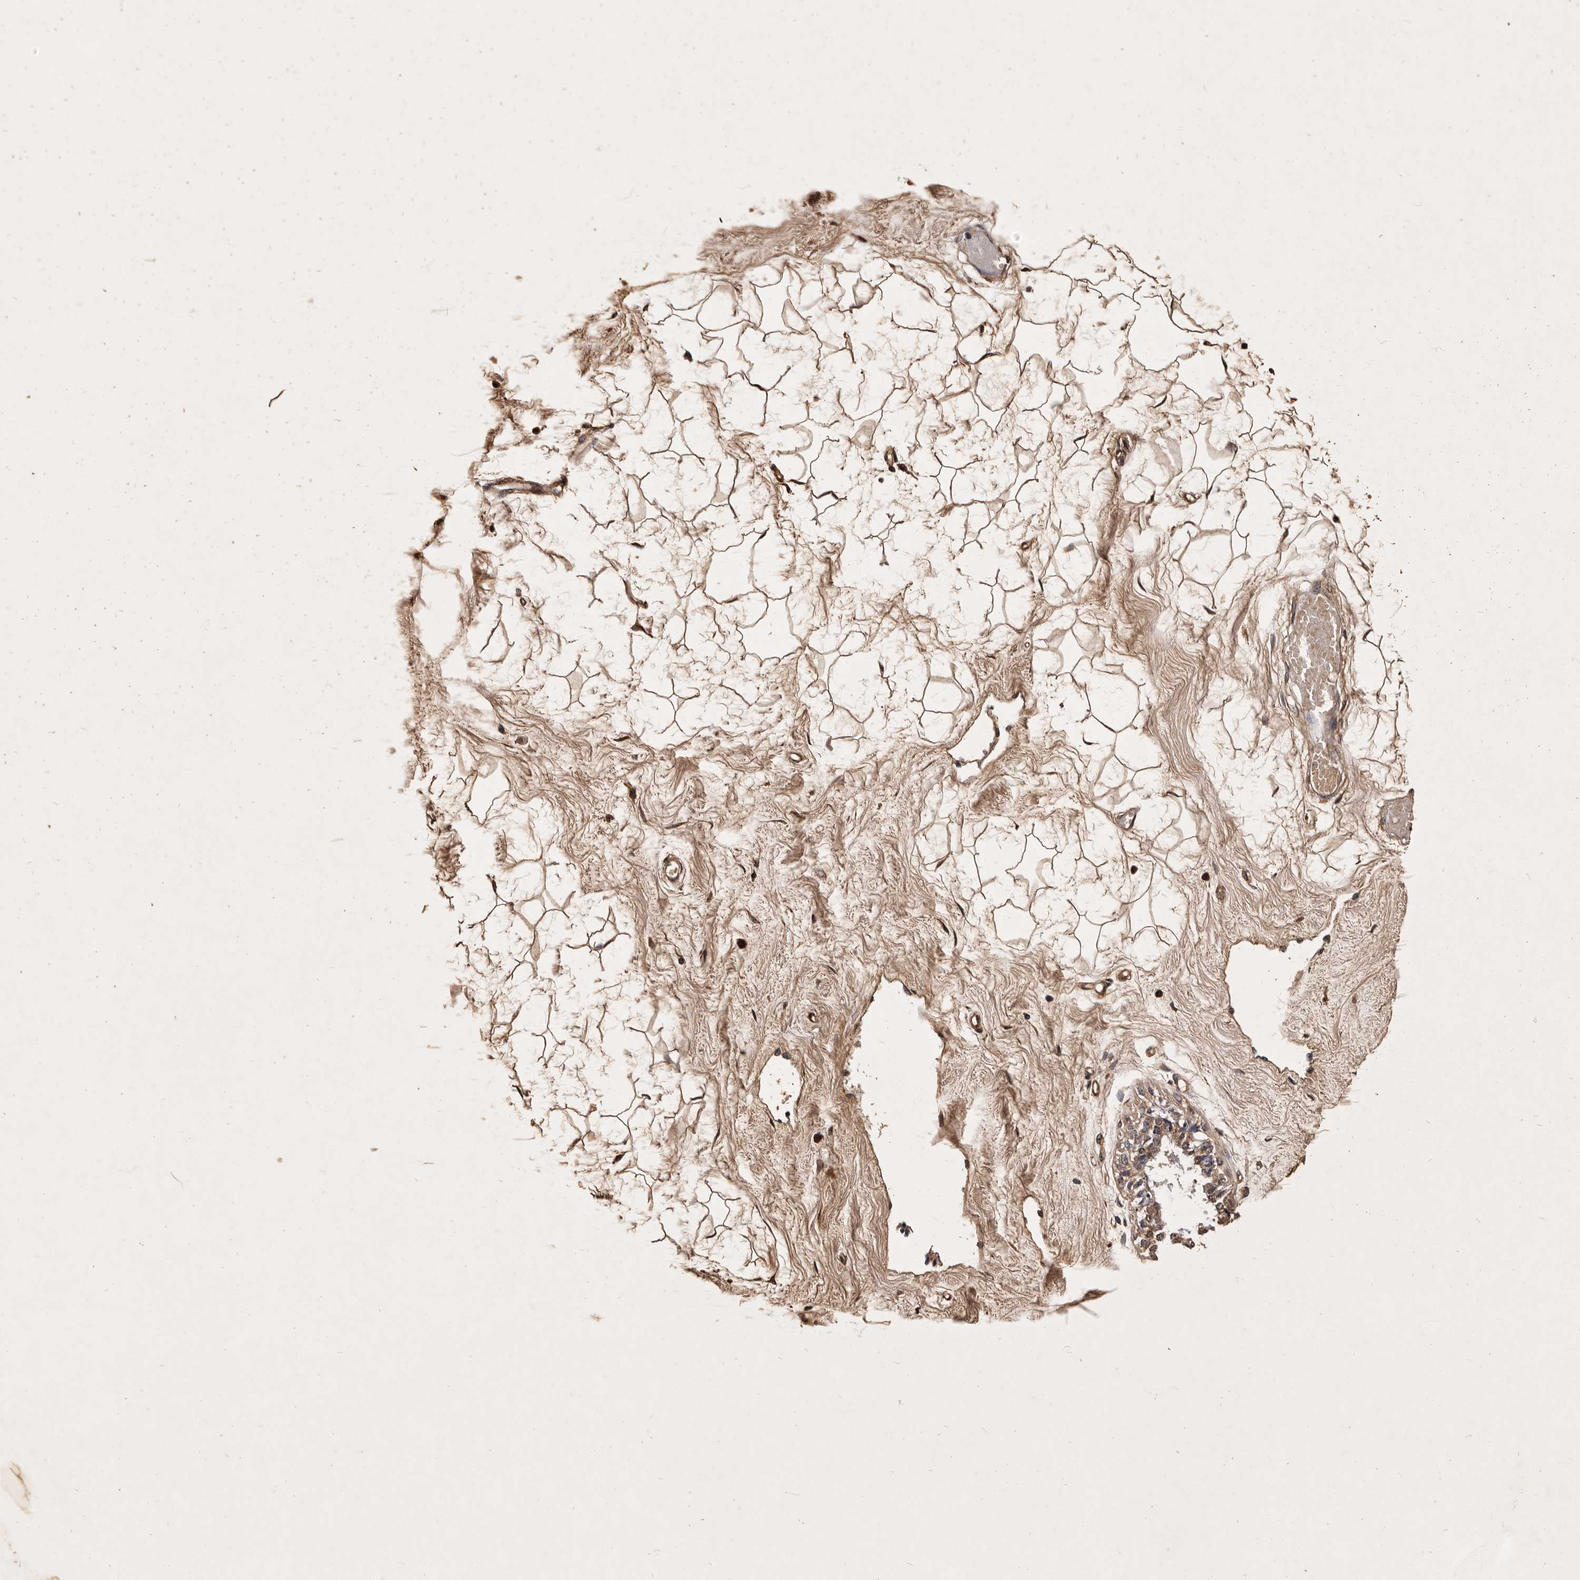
{"staining": {"intensity": "moderate", "quantity": ">75%", "location": "cytoplasmic/membranous"}, "tissue": "breast", "cell_type": "Adipocytes", "image_type": "normal", "snomed": [{"axis": "morphology", "description": "Normal tissue, NOS"}, {"axis": "topography", "description": "Breast"}], "caption": "Immunohistochemistry micrograph of normal breast: breast stained using immunohistochemistry demonstrates medium levels of moderate protein expression localized specifically in the cytoplasmic/membranous of adipocytes, appearing as a cytoplasmic/membranous brown color.", "gene": "PARS2", "patient": {"sex": "female", "age": 45}}